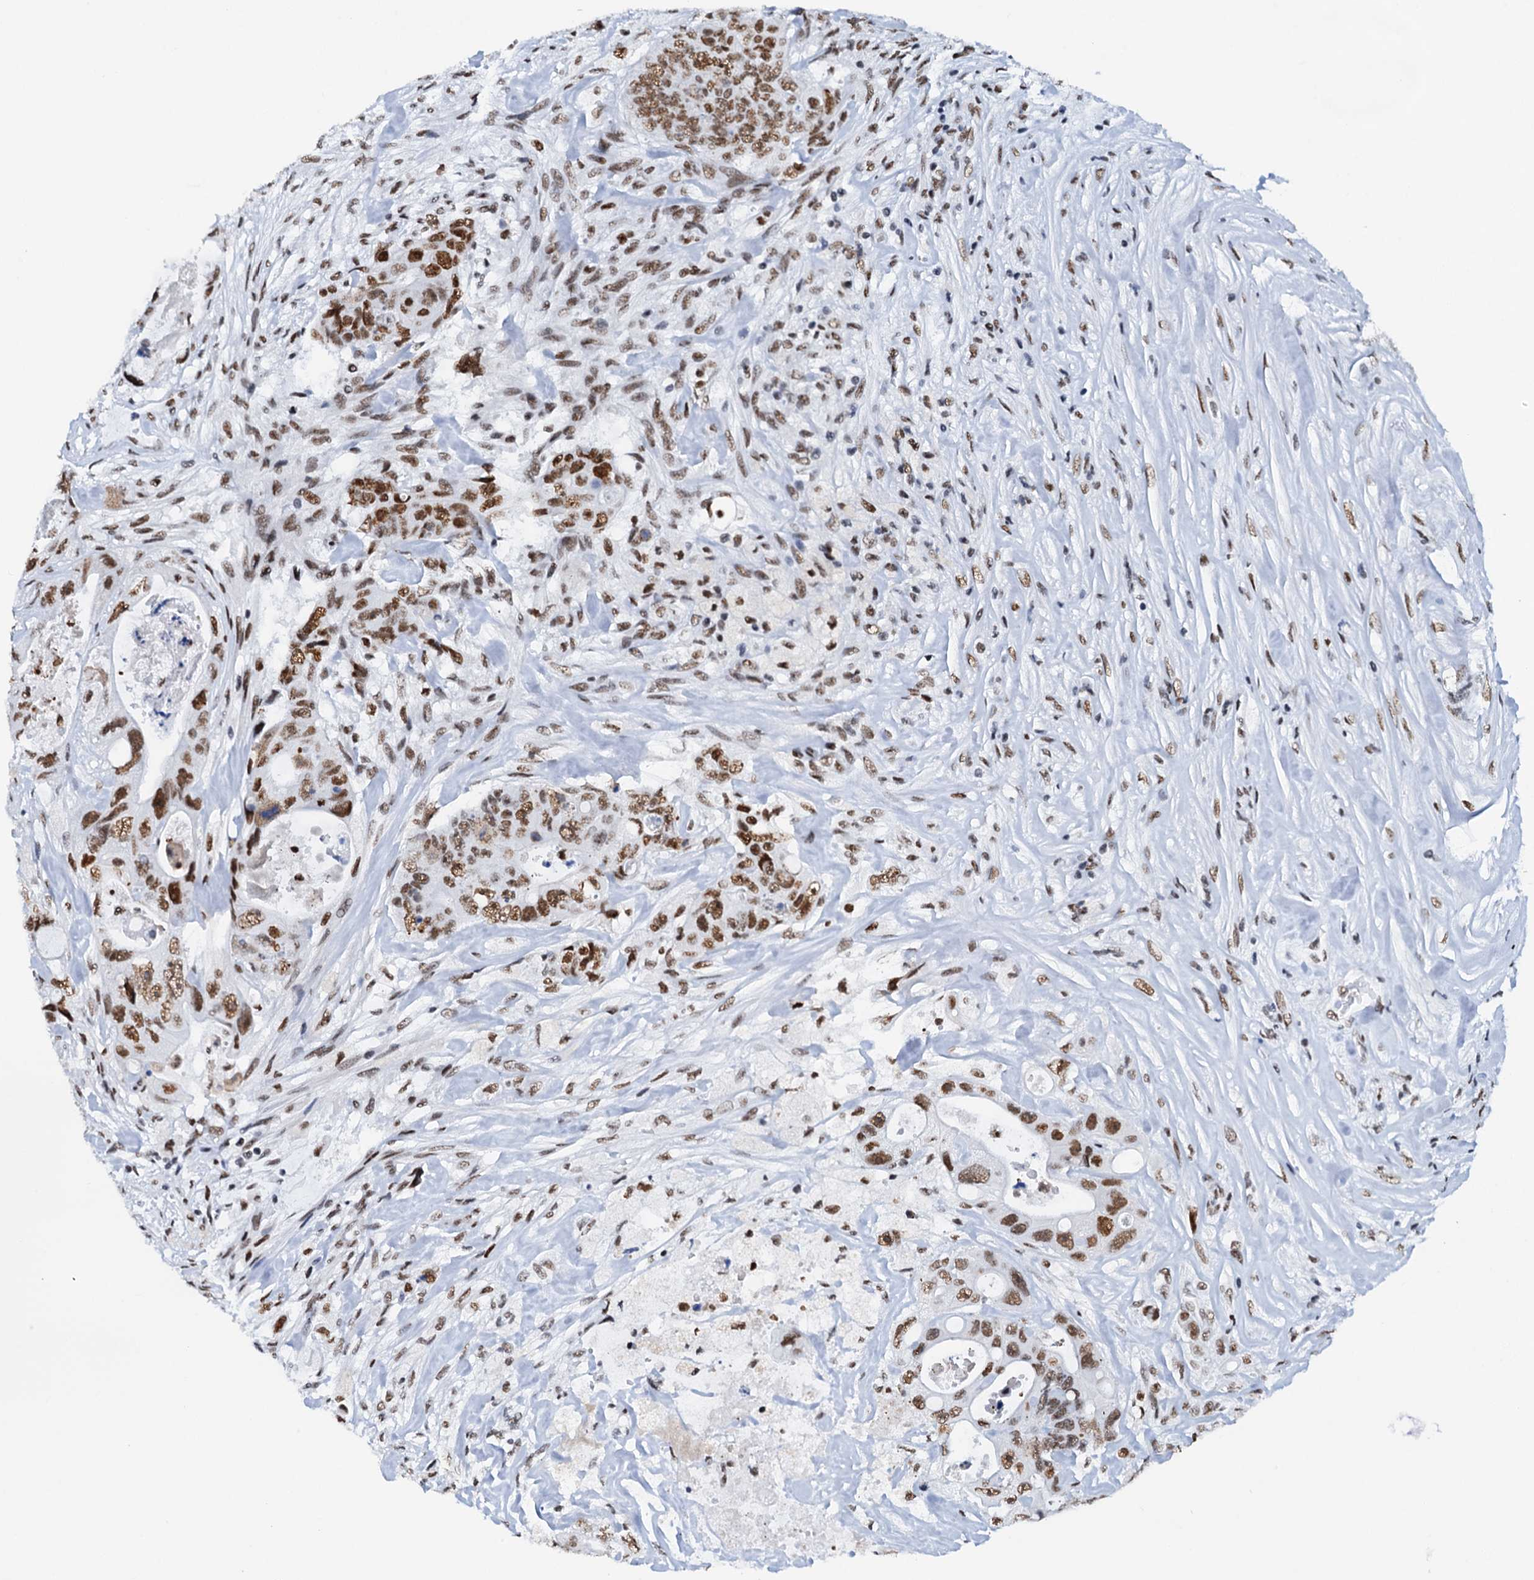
{"staining": {"intensity": "moderate", "quantity": ">75%", "location": "nuclear"}, "tissue": "colorectal cancer", "cell_type": "Tumor cells", "image_type": "cancer", "snomed": [{"axis": "morphology", "description": "Adenocarcinoma, NOS"}, {"axis": "topography", "description": "Colon"}], "caption": "This image shows colorectal adenocarcinoma stained with immunohistochemistry to label a protein in brown. The nuclear of tumor cells show moderate positivity for the protein. Nuclei are counter-stained blue.", "gene": "SLTM", "patient": {"sex": "female", "age": 46}}